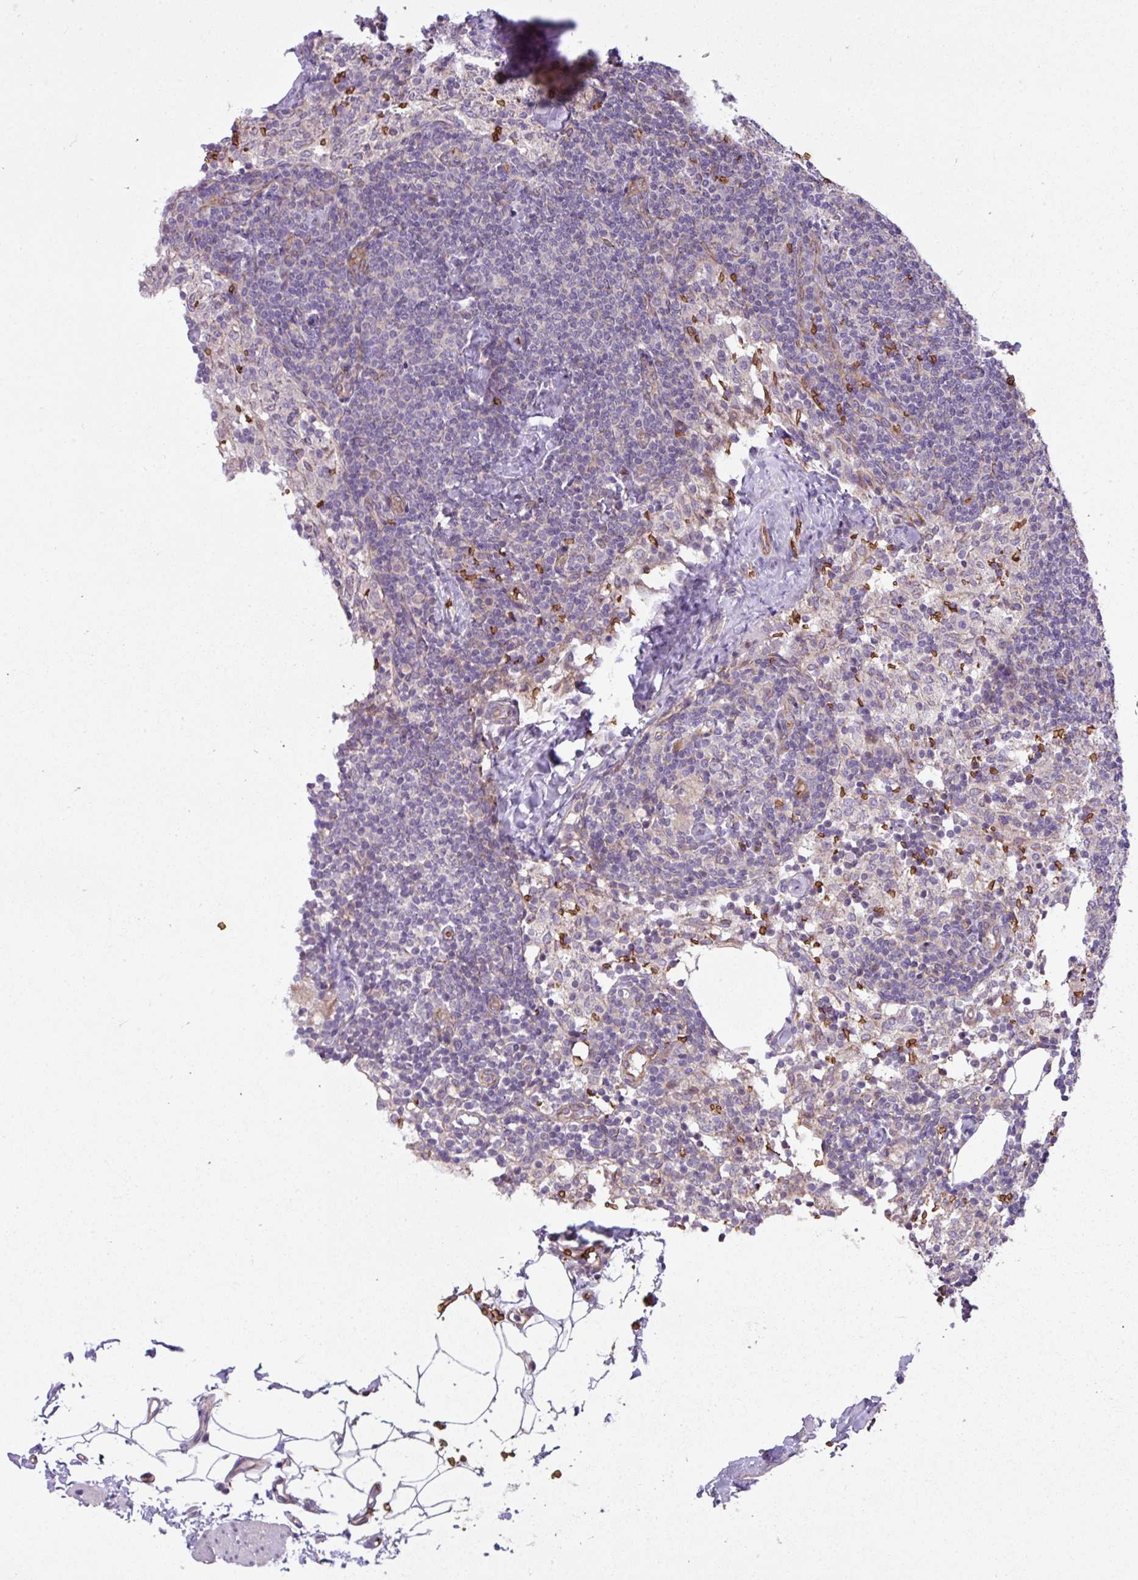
{"staining": {"intensity": "negative", "quantity": "none", "location": "none"}, "tissue": "lymph node", "cell_type": "Germinal center cells", "image_type": "normal", "snomed": [{"axis": "morphology", "description": "Normal tissue, NOS"}, {"axis": "topography", "description": "Lymph node"}], "caption": "This is an IHC histopathology image of benign lymph node. There is no staining in germinal center cells.", "gene": "RAD21L1", "patient": {"sex": "female", "age": 52}}